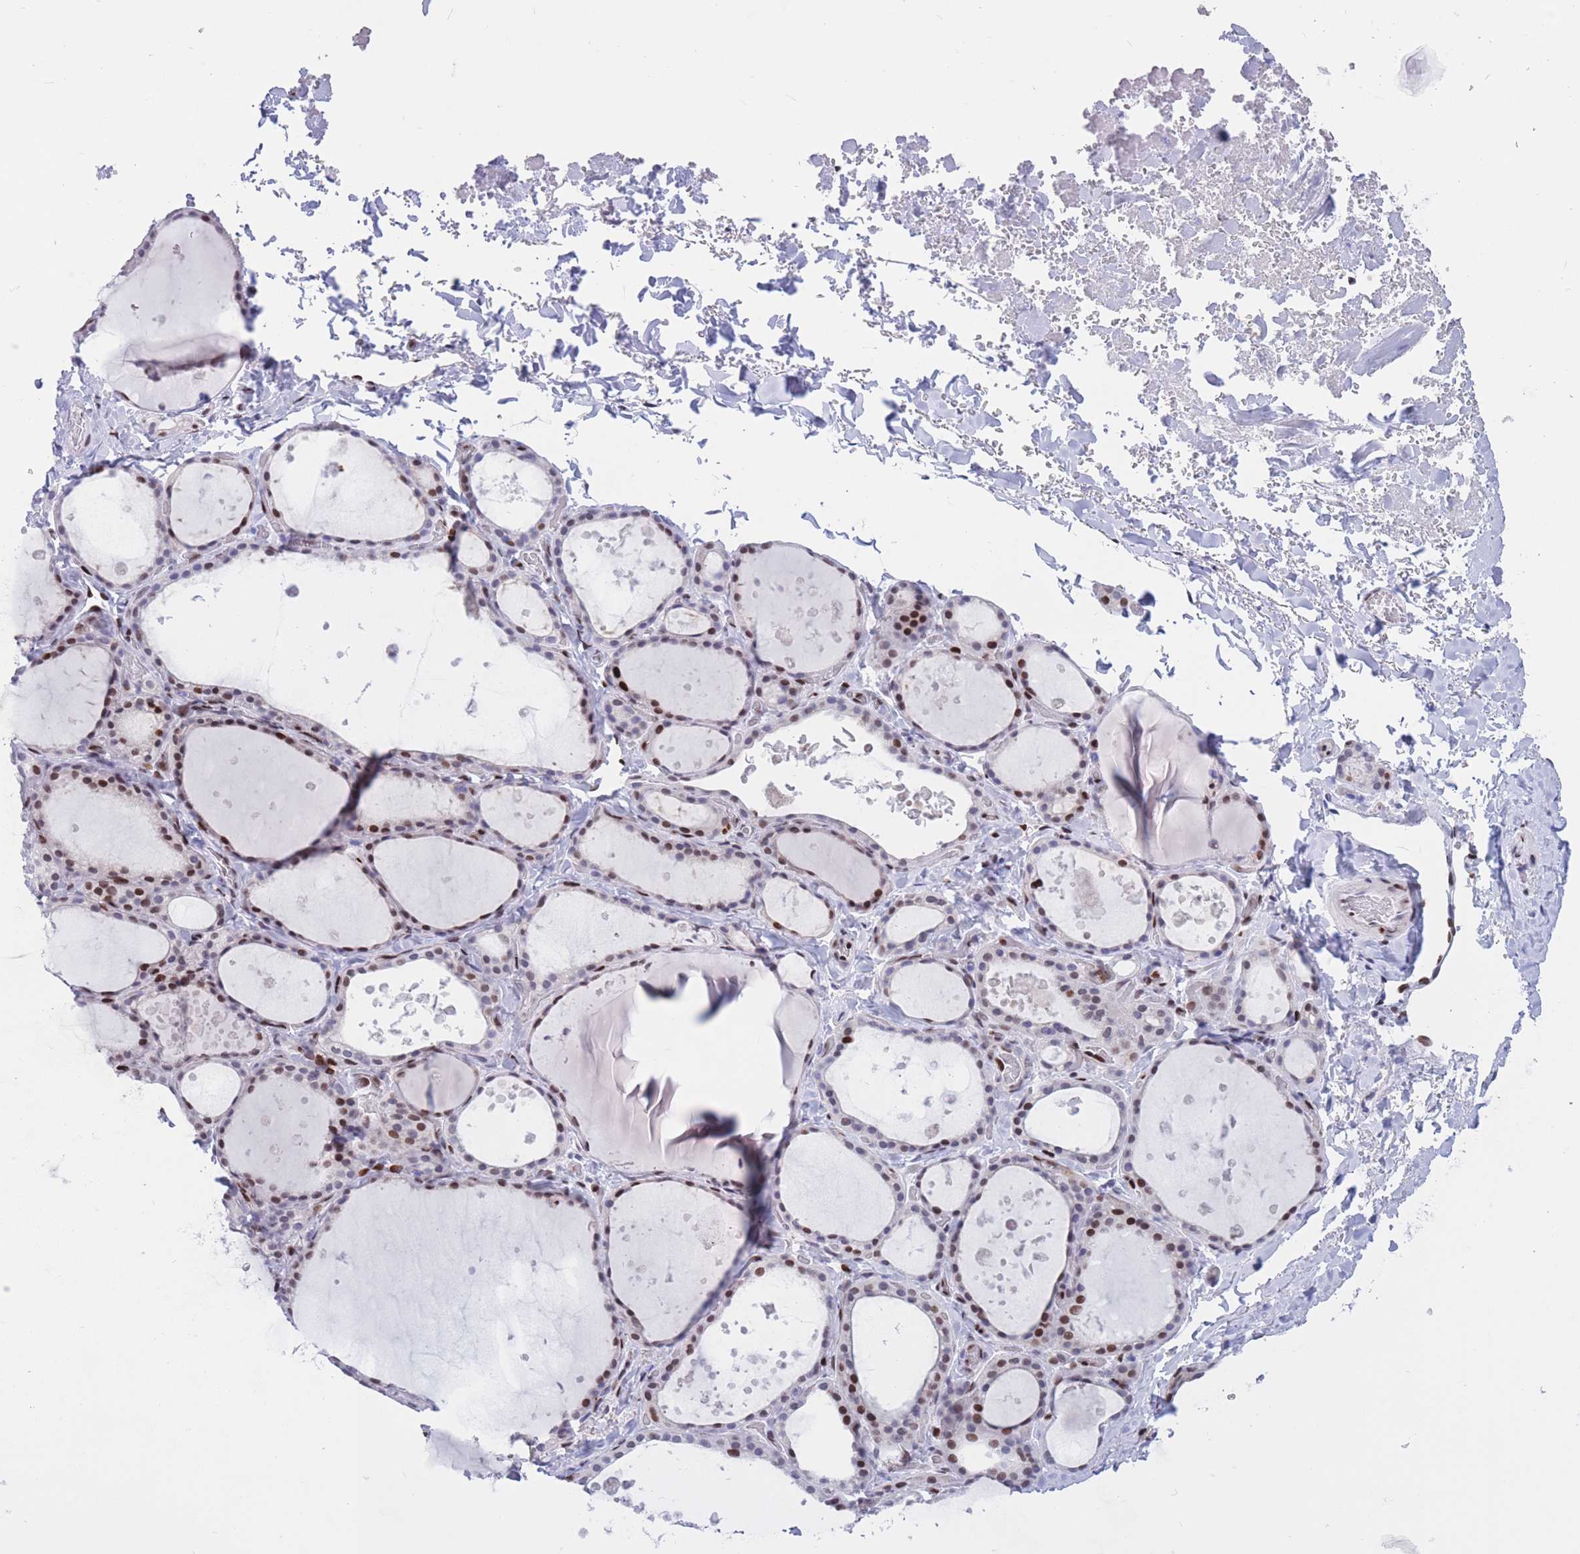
{"staining": {"intensity": "strong", "quantity": "25%-75%", "location": "nuclear"}, "tissue": "thyroid gland", "cell_type": "Glandular cells", "image_type": "normal", "snomed": [{"axis": "morphology", "description": "Normal tissue, NOS"}, {"axis": "topography", "description": "Thyroid gland"}], "caption": "The micrograph reveals a brown stain indicating the presence of a protein in the nuclear of glandular cells in thyroid gland.", "gene": "NASP", "patient": {"sex": "female", "age": 44}}